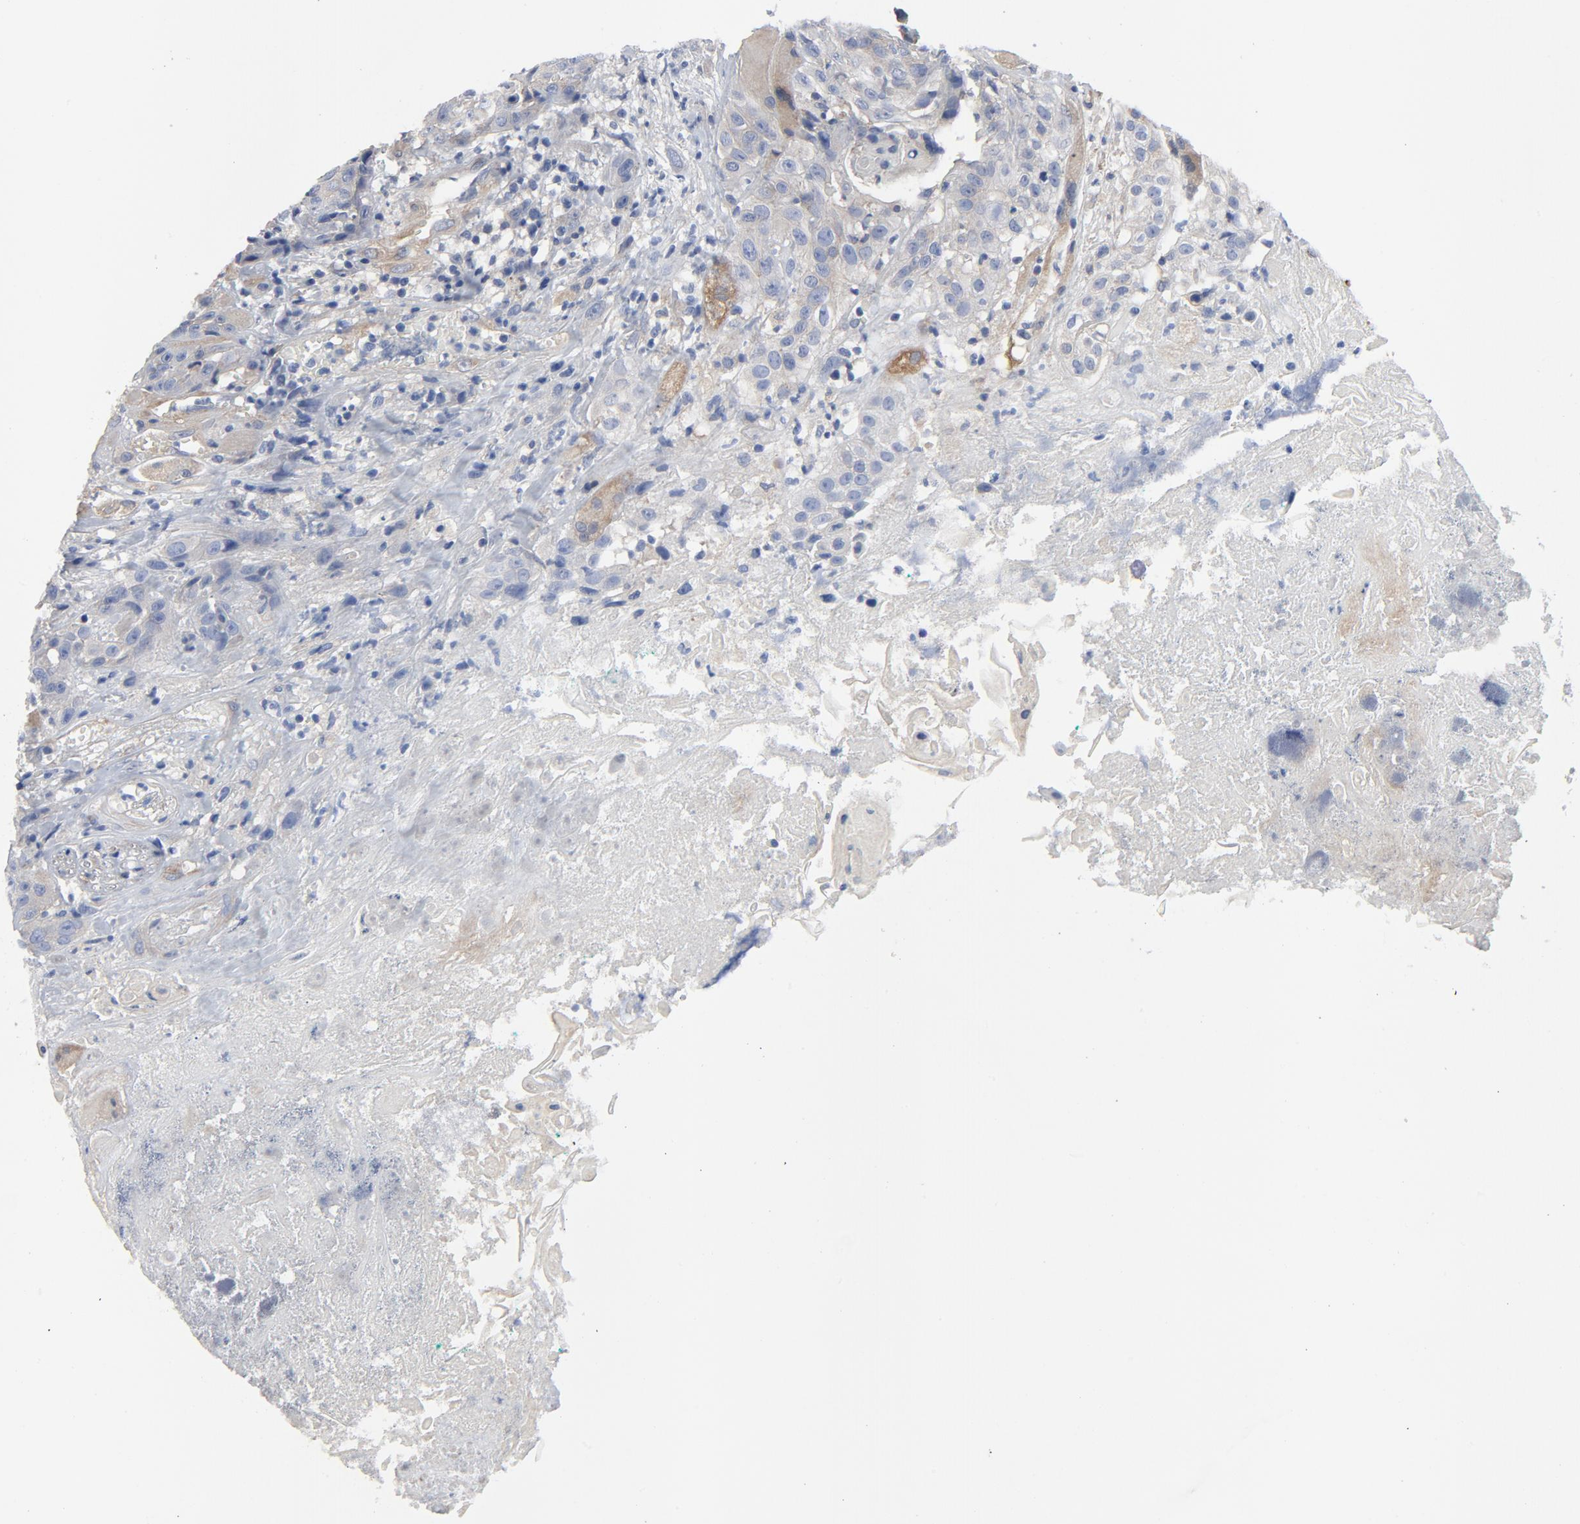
{"staining": {"intensity": "weak", "quantity": "25%-75%", "location": "cytoplasmic/membranous"}, "tissue": "head and neck cancer", "cell_type": "Tumor cells", "image_type": "cancer", "snomed": [{"axis": "morphology", "description": "Squamous cell carcinoma, NOS"}, {"axis": "topography", "description": "Head-Neck"}], "caption": "The photomicrograph exhibits immunohistochemical staining of head and neck cancer (squamous cell carcinoma). There is weak cytoplasmic/membranous positivity is present in approximately 25%-75% of tumor cells.", "gene": "DYNLT3", "patient": {"sex": "female", "age": 84}}